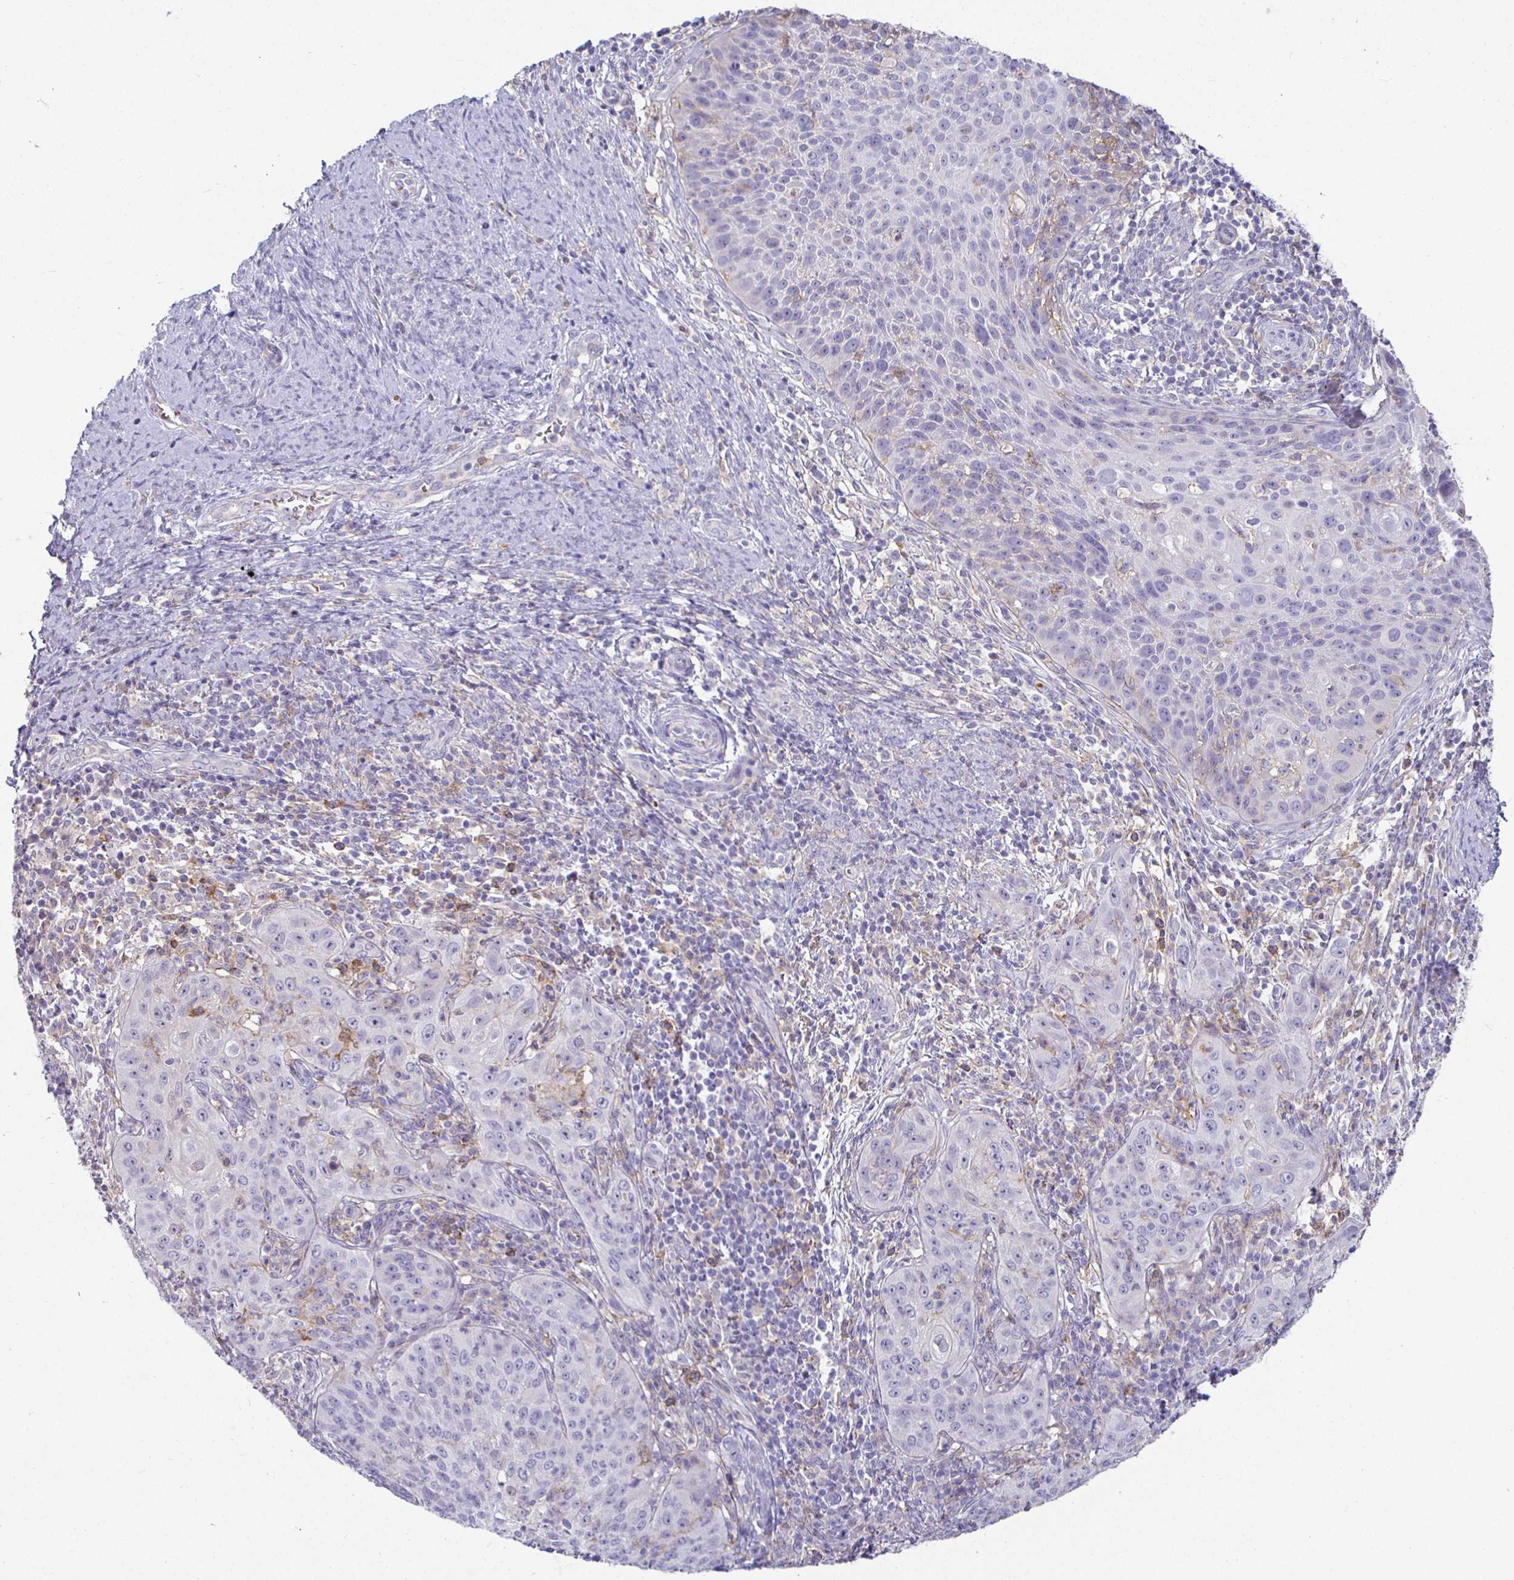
{"staining": {"intensity": "negative", "quantity": "none", "location": "none"}, "tissue": "cervical cancer", "cell_type": "Tumor cells", "image_type": "cancer", "snomed": [{"axis": "morphology", "description": "Squamous cell carcinoma, NOS"}, {"axis": "topography", "description": "Cervix"}], "caption": "This histopathology image is of cervical squamous cell carcinoma stained with immunohistochemistry to label a protein in brown with the nuclei are counter-stained blue. There is no staining in tumor cells.", "gene": "SIRPA", "patient": {"sex": "female", "age": 30}}